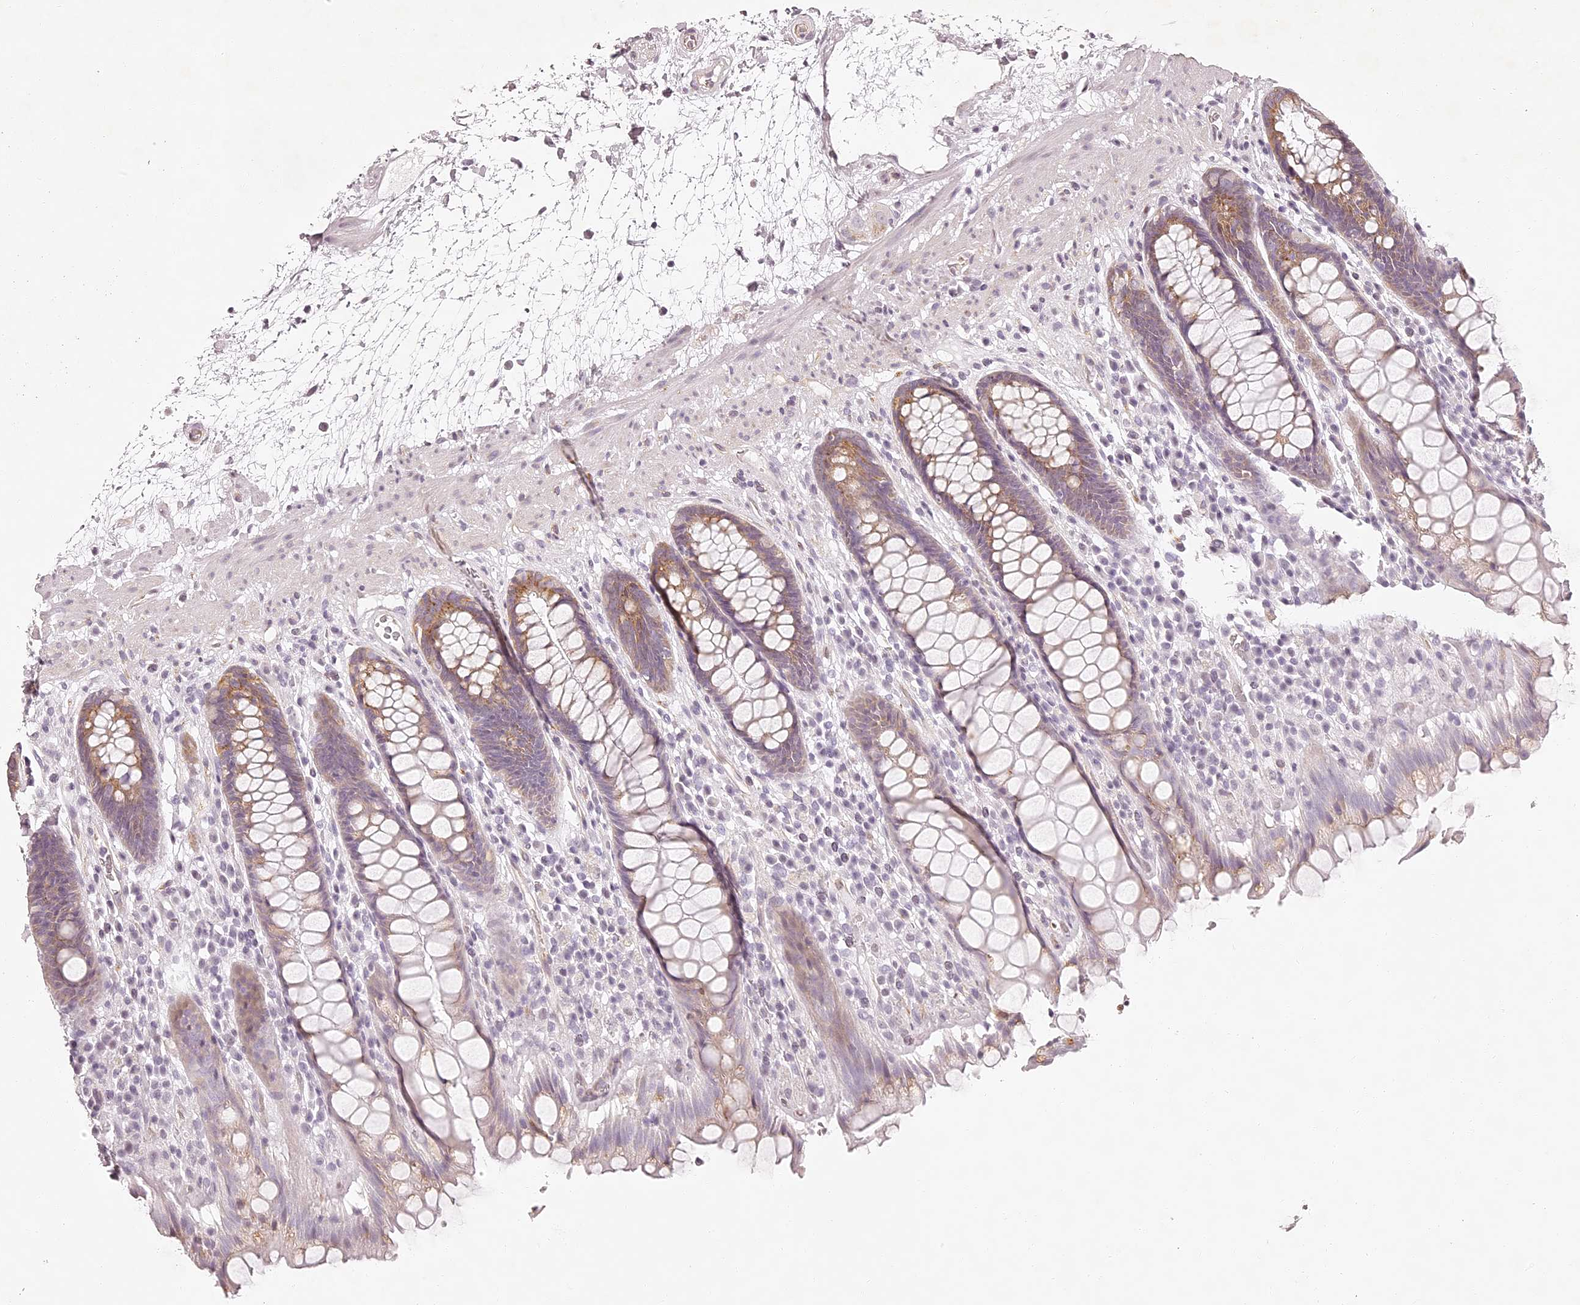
{"staining": {"intensity": "moderate", "quantity": "25%-75%", "location": "cytoplasmic/membranous"}, "tissue": "rectum", "cell_type": "Glandular cells", "image_type": "normal", "snomed": [{"axis": "morphology", "description": "Normal tissue, NOS"}, {"axis": "topography", "description": "Rectum"}], "caption": "Immunohistochemistry (IHC) of unremarkable rectum demonstrates medium levels of moderate cytoplasmic/membranous positivity in approximately 25%-75% of glandular cells. (DAB (3,3'-diaminobenzidine) IHC with brightfield microscopy, high magnification).", "gene": "ELAPOR1", "patient": {"sex": "male", "age": 64}}